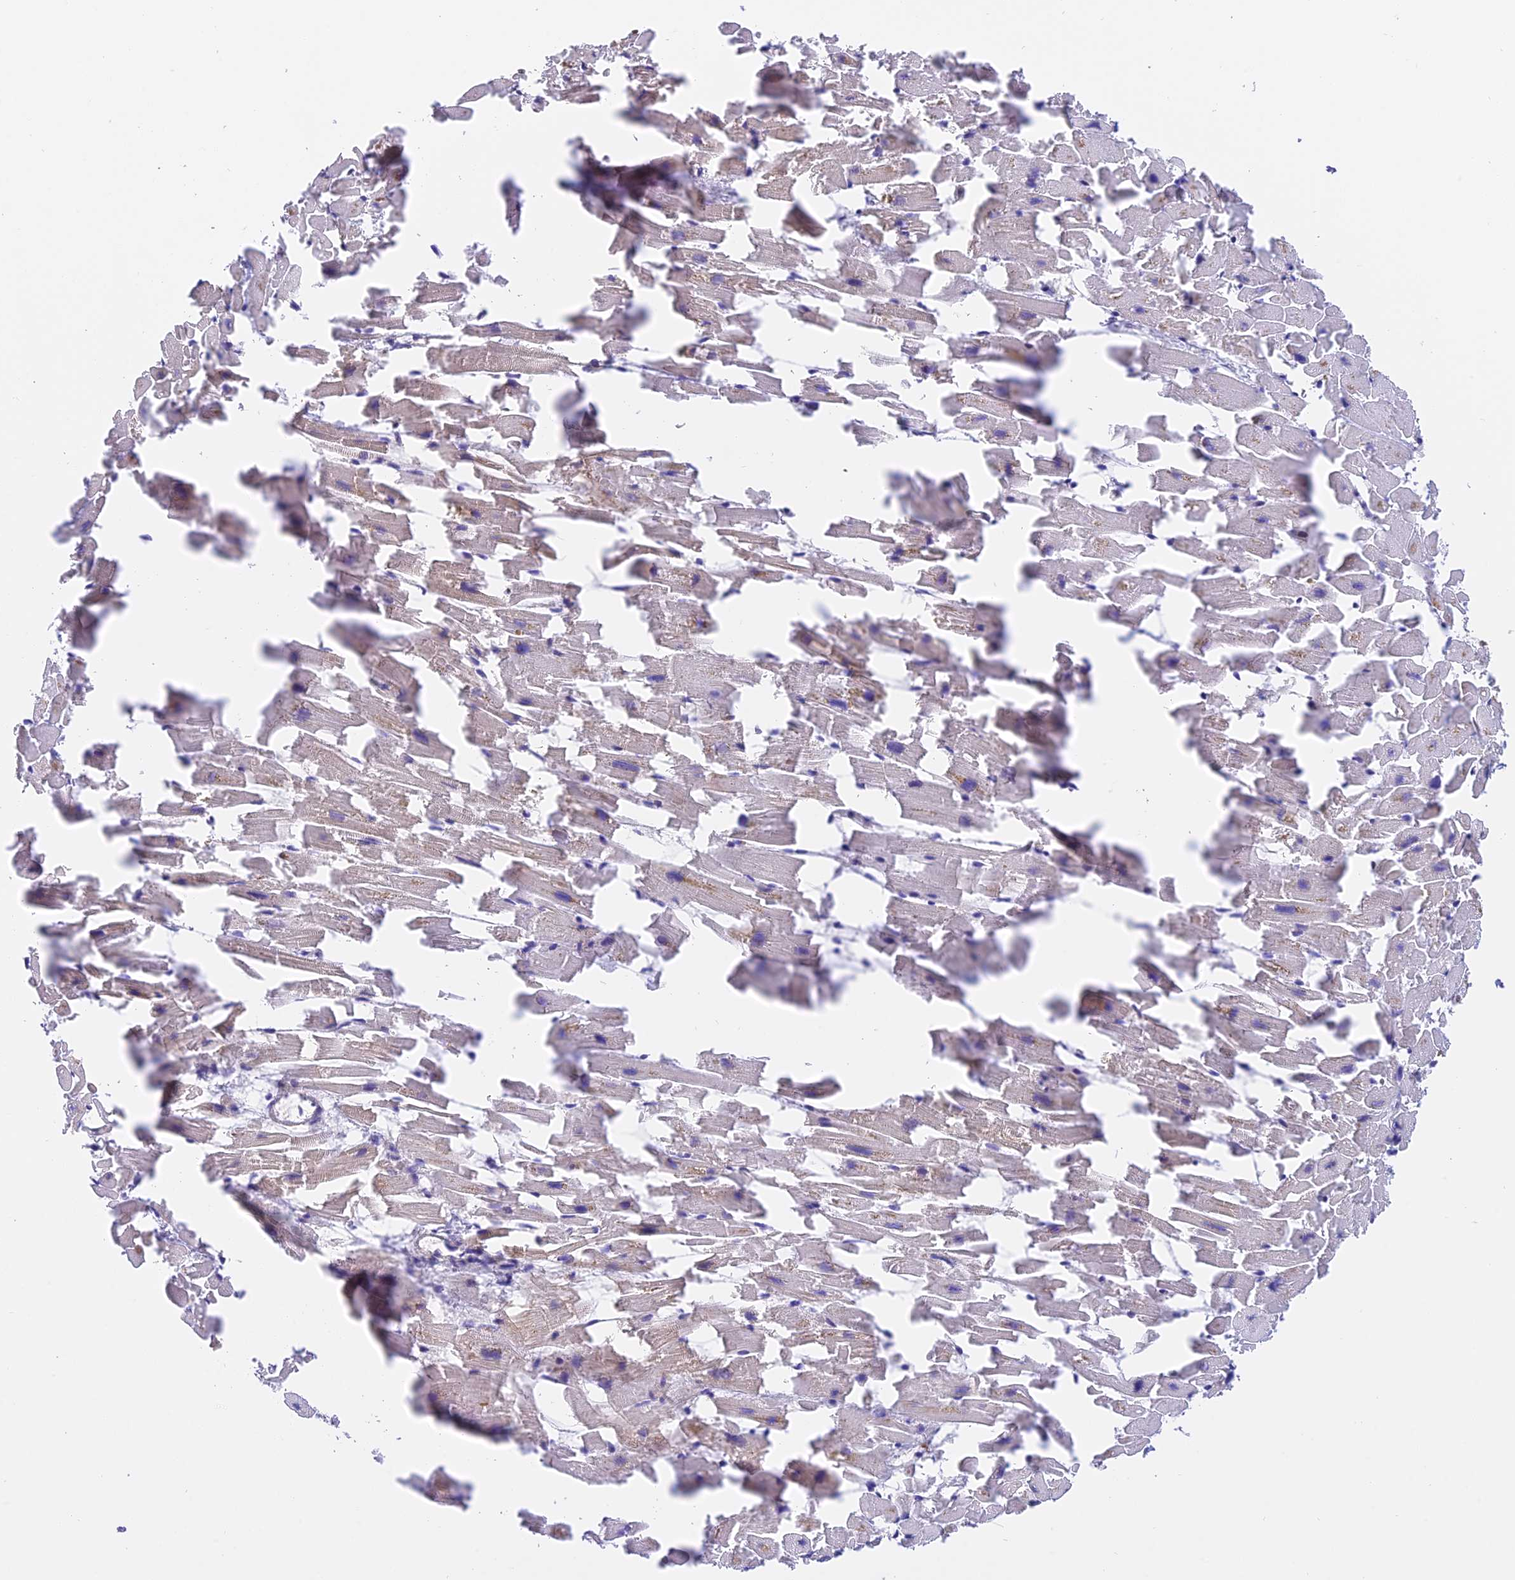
{"staining": {"intensity": "weak", "quantity": "<25%", "location": "cytoplasmic/membranous"}, "tissue": "heart muscle", "cell_type": "Cardiomyocytes", "image_type": "normal", "snomed": [{"axis": "morphology", "description": "Normal tissue, NOS"}, {"axis": "topography", "description": "Heart"}], "caption": "The micrograph reveals no staining of cardiomyocytes in benign heart muscle. (DAB (3,3'-diaminobenzidine) immunohistochemistry (IHC) visualized using brightfield microscopy, high magnification).", "gene": "LPXN", "patient": {"sex": "female", "age": 64}}